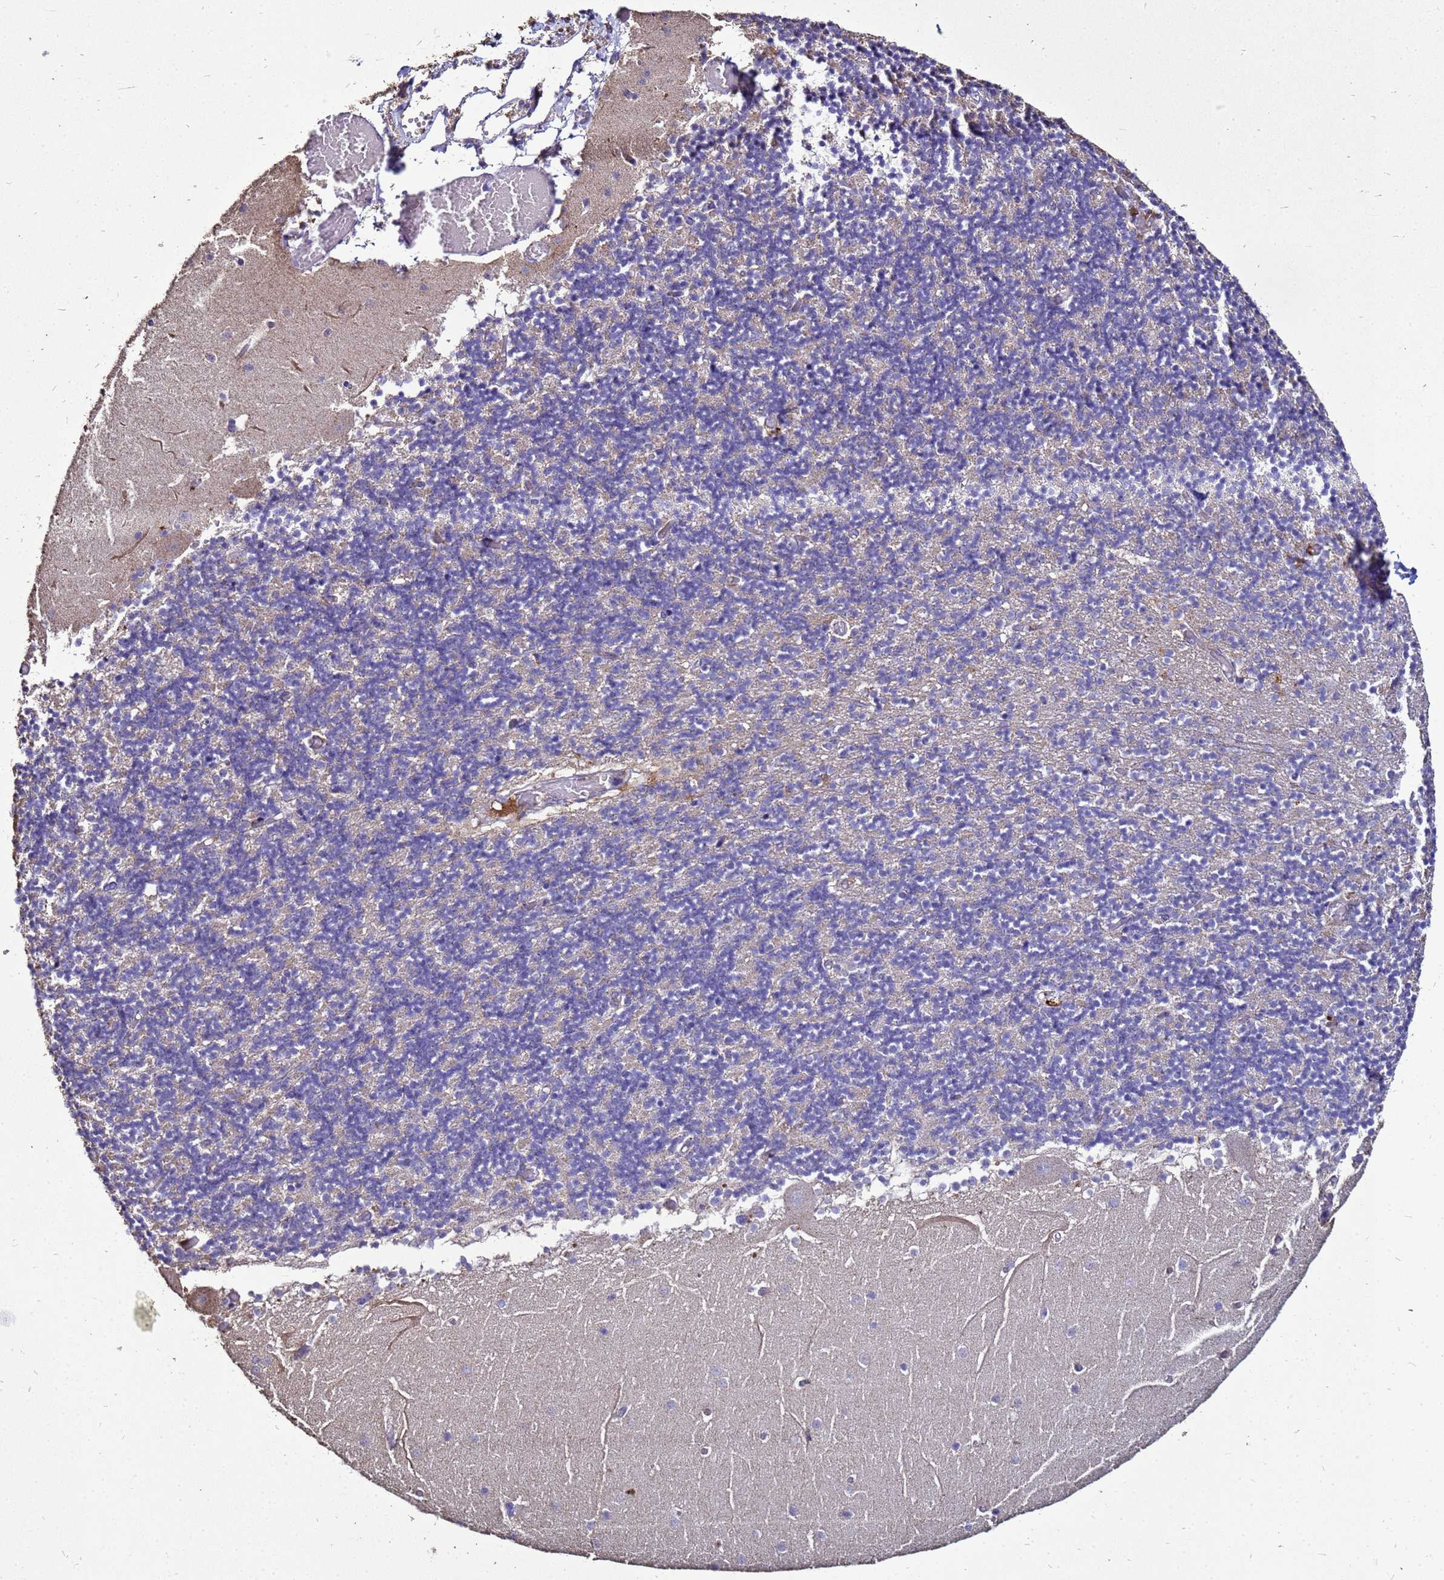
{"staining": {"intensity": "negative", "quantity": "none", "location": "none"}, "tissue": "cerebellum", "cell_type": "Cells in granular layer", "image_type": "normal", "snomed": [{"axis": "morphology", "description": "Normal tissue, NOS"}, {"axis": "topography", "description": "Cerebellum"}], "caption": "Immunohistochemical staining of unremarkable human cerebellum reveals no significant expression in cells in granular layer.", "gene": "S100A2", "patient": {"sex": "female", "age": 28}}